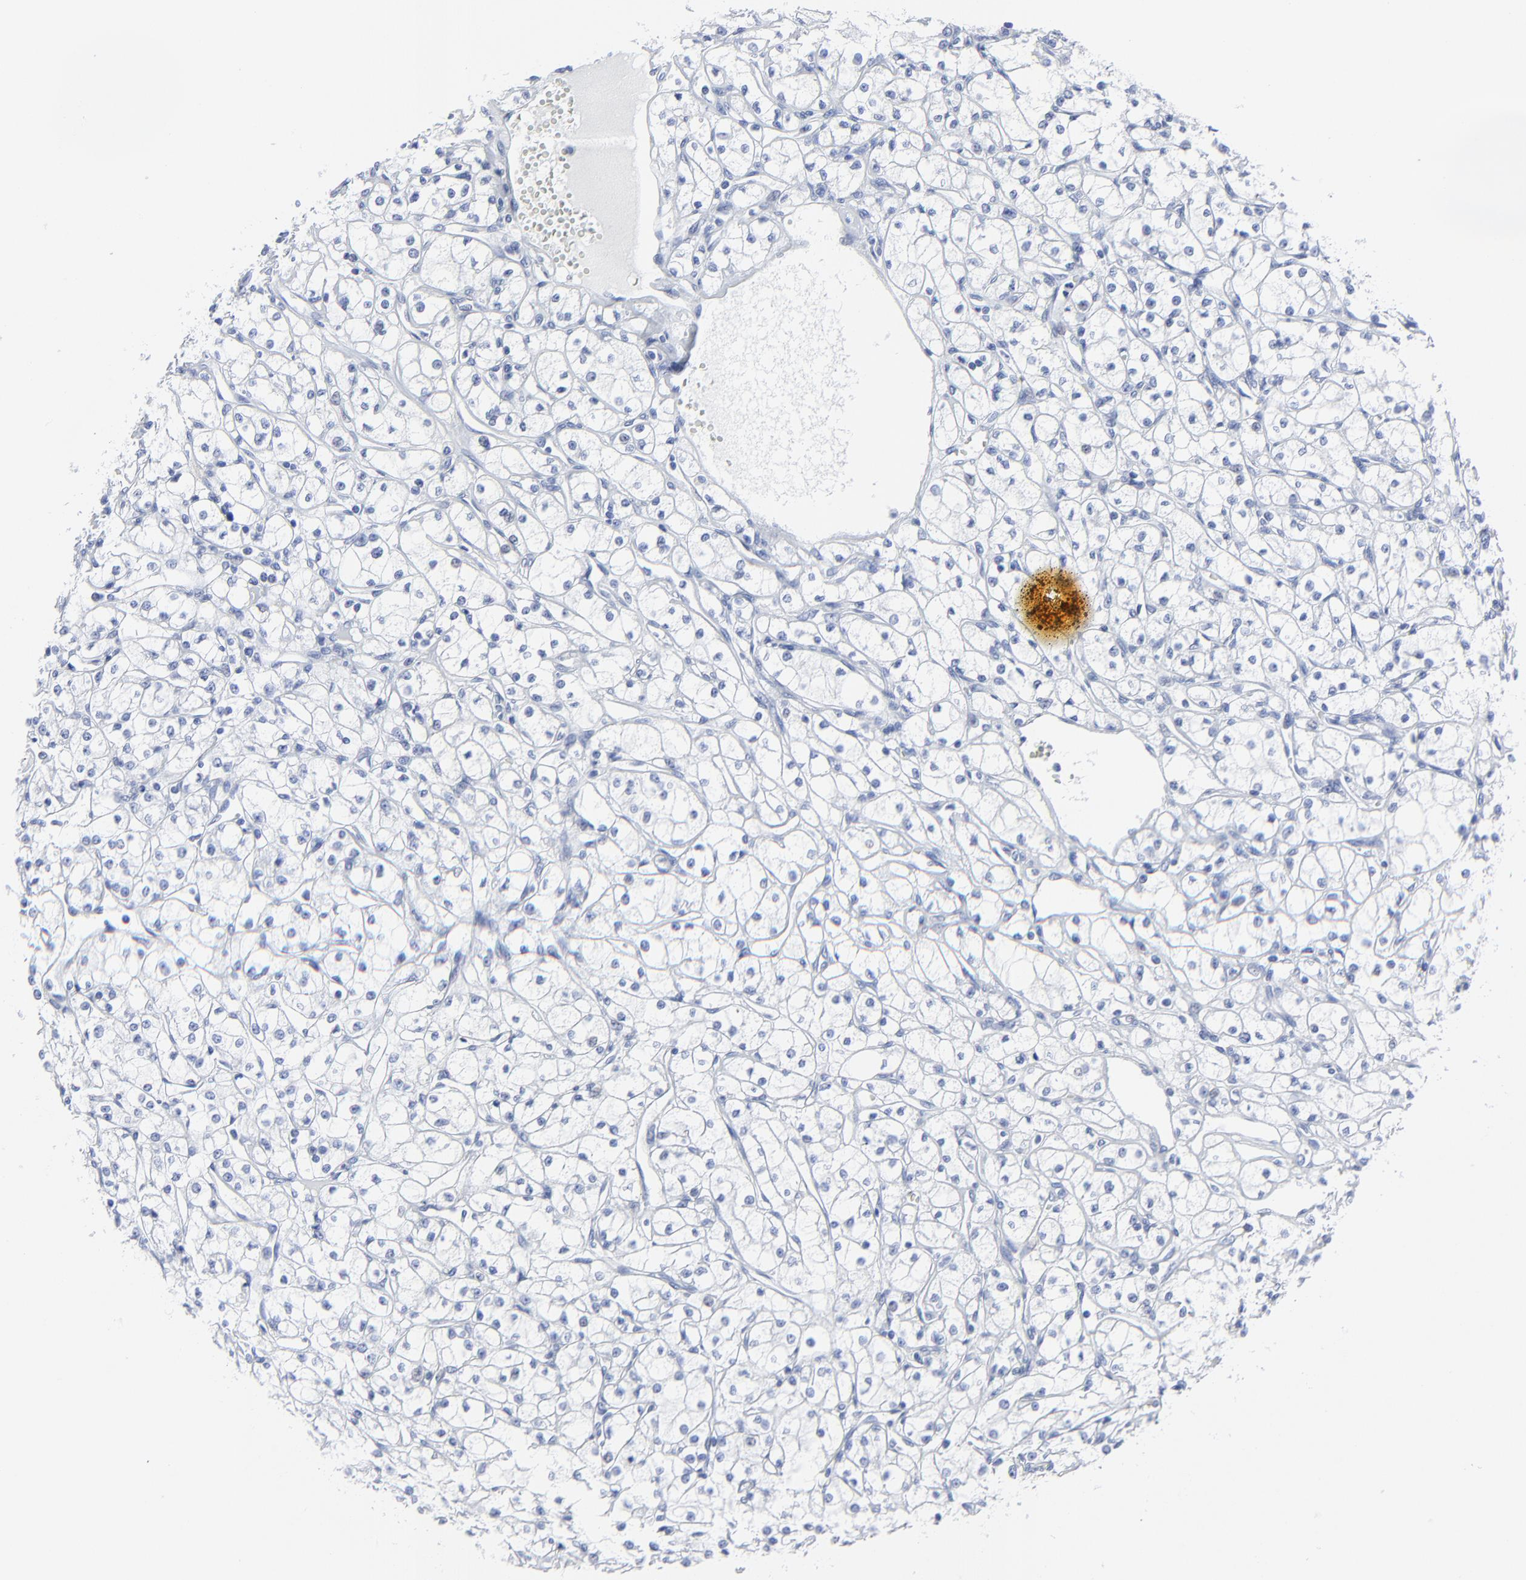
{"staining": {"intensity": "negative", "quantity": "none", "location": "none"}, "tissue": "renal cancer", "cell_type": "Tumor cells", "image_type": "cancer", "snomed": [{"axis": "morphology", "description": "Adenocarcinoma, NOS"}, {"axis": "topography", "description": "Kidney"}], "caption": "Micrograph shows no significant protein positivity in tumor cells of adenocarcinoma (renal). Brightfield microscopy of immunohistochemistry (IHC) stained with DAB (brown) and hematoxylin (blue), captured at high magnification.", "gene": "PSD3", "patient": {"sex": "male", "age": 61}}